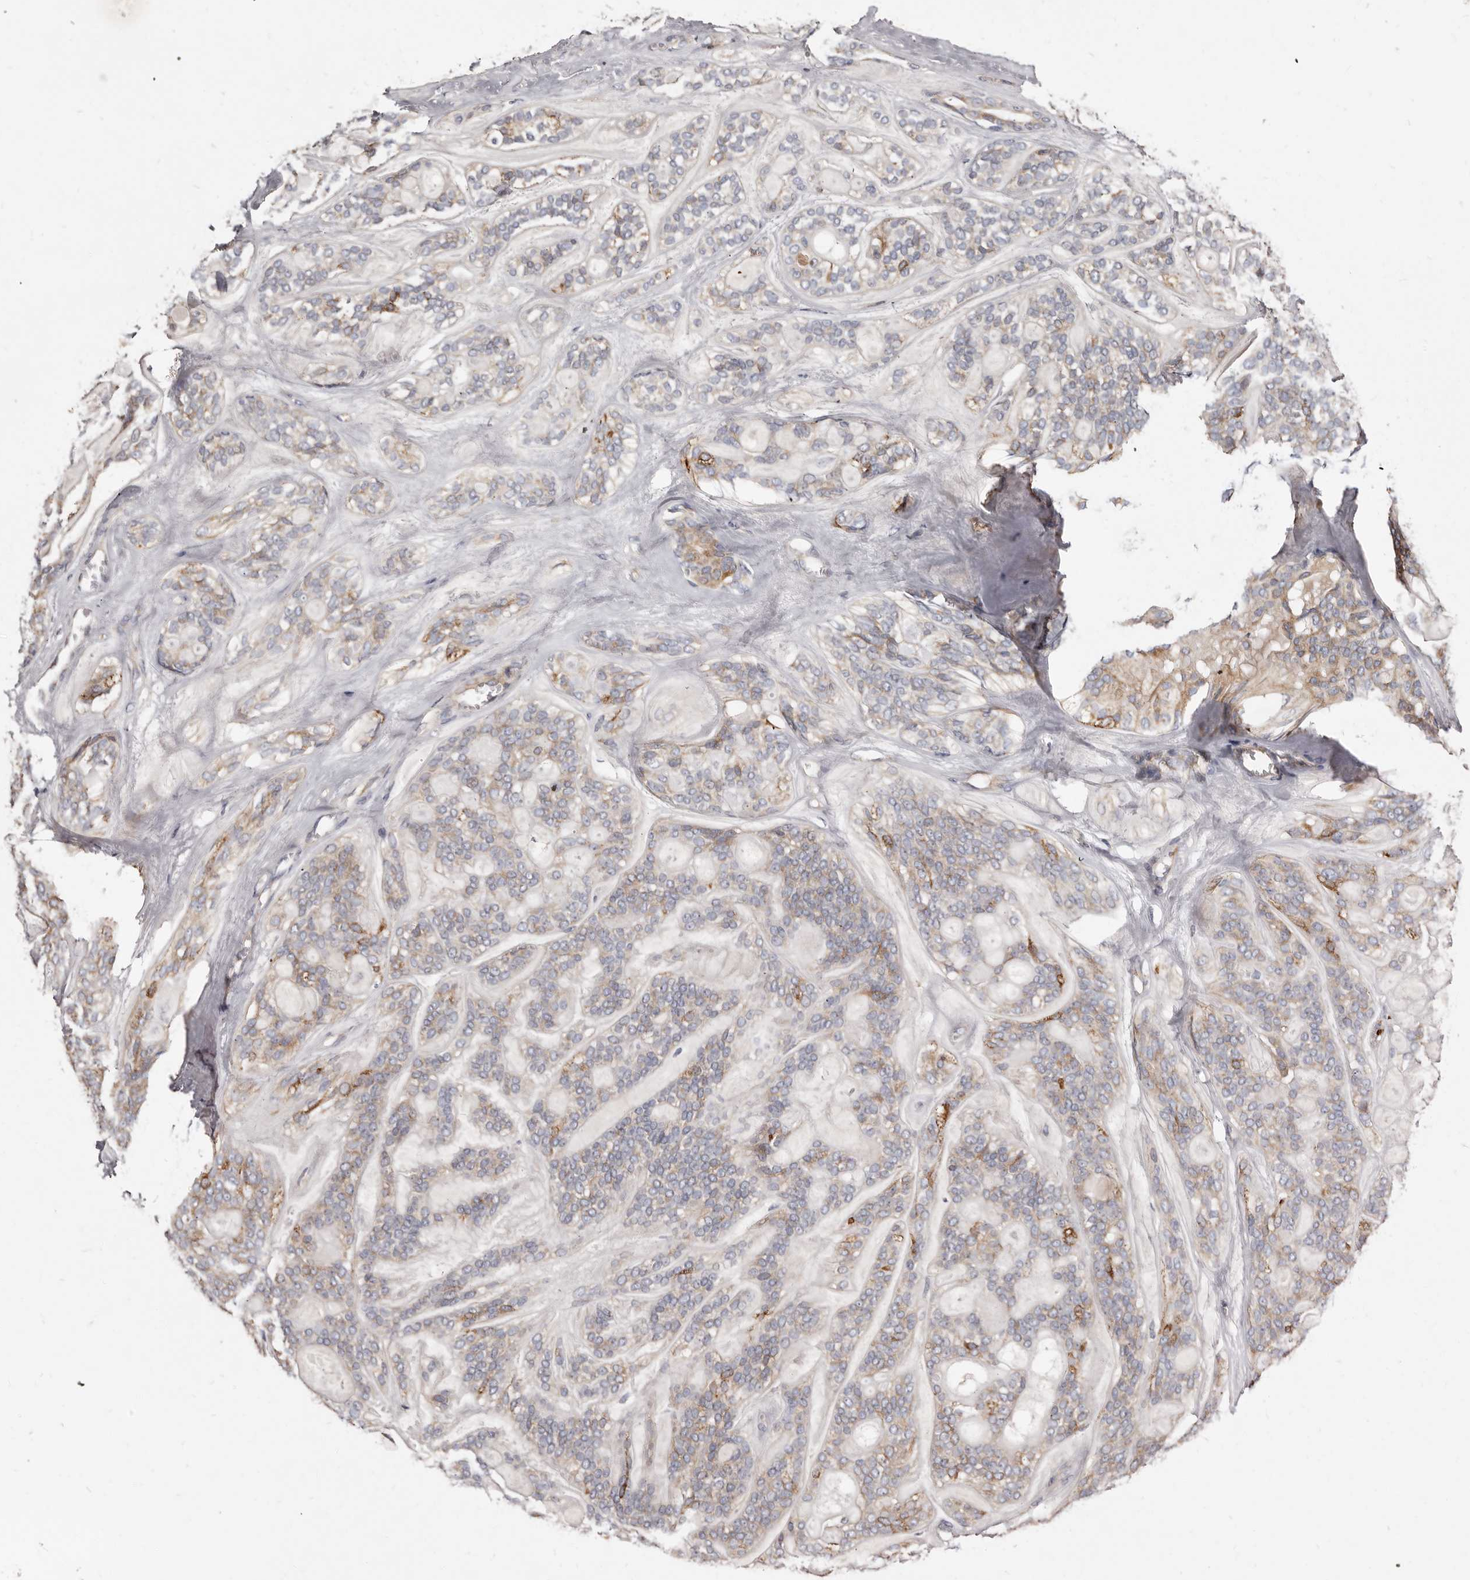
{"staining": {"intensity": "weak", "quantity": "25%-75%", "location": "cytoplasmic/membranous"}, "tissue": "head and neck cancer", "cell_type": "Tumor cells", "image_type": "cancer", "snomed": [{"axis": "morphology", "description": "Adenocarcinoma, NOS"}, {"axis": "topography", "description": "Head-Neck"}], "caption": "Weak cytoplasmic/membranous staining for a protein is seen in about 25%-75% of tumor cells of adenocarcinoma (head and neck) using immunohistochemistry (IHC).", "gene": "ASIC5", "patient": {"sex": "male", "age": 66}}